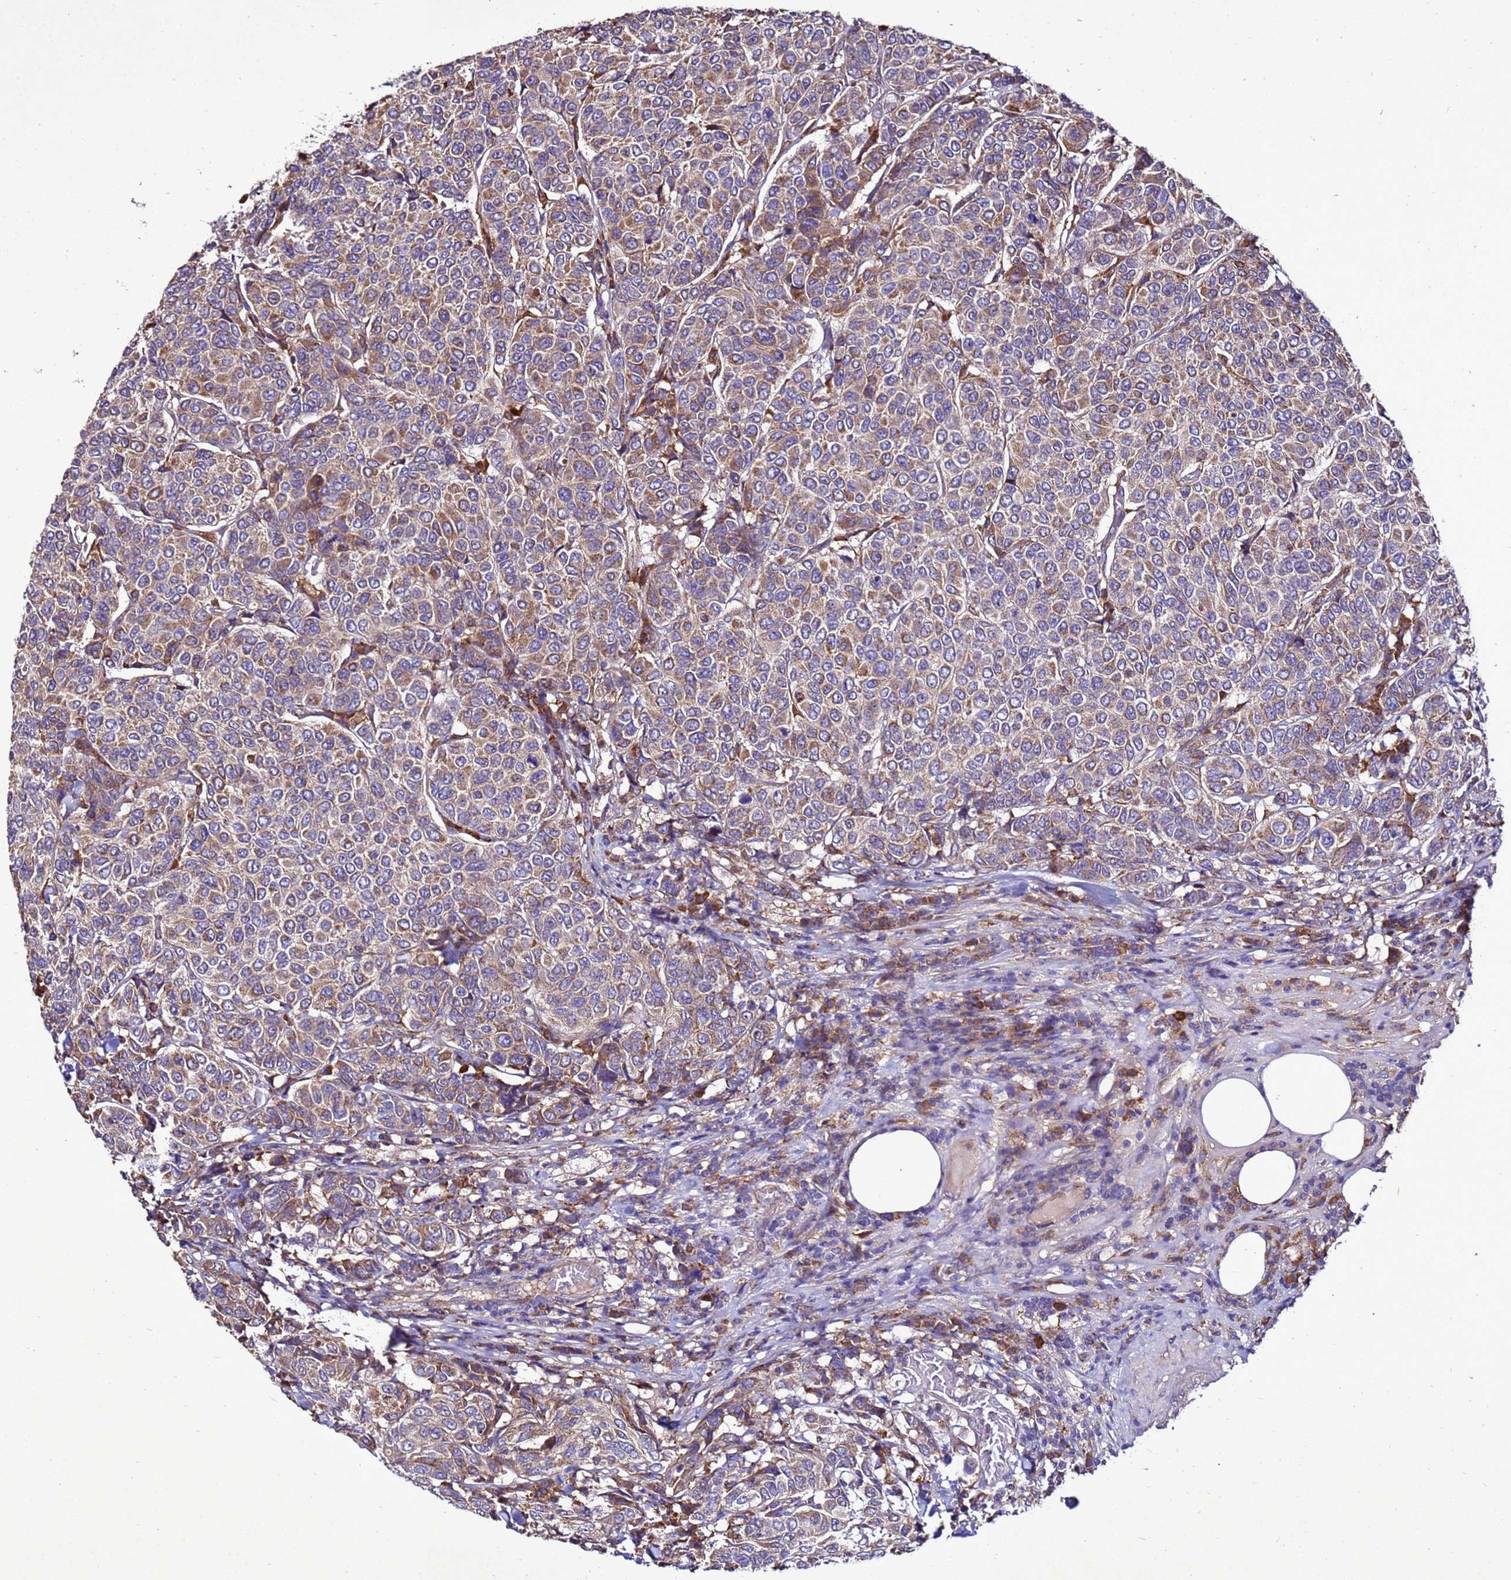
{"staining": {"intensity": "moderate", "quantity": "25%-75%", "location": "cytoplasmic/membranous"}, "tissue": "breast cancer", "cell_type": "Tumor cells", "image_type": "cancer", "snomed": [{"axis": "morphology", "description": "Duct carcinoma"}, {"axis": "topography", "description": "Breast"}], "caption": "The immunohistochemical stain labels moderate cytoplasmic/membranous positivity in tumor cells of breast invasive ductal carcinoma tissue.", "gene": "ANTKMT", "patient": {"sex": "female", "age": 55}}